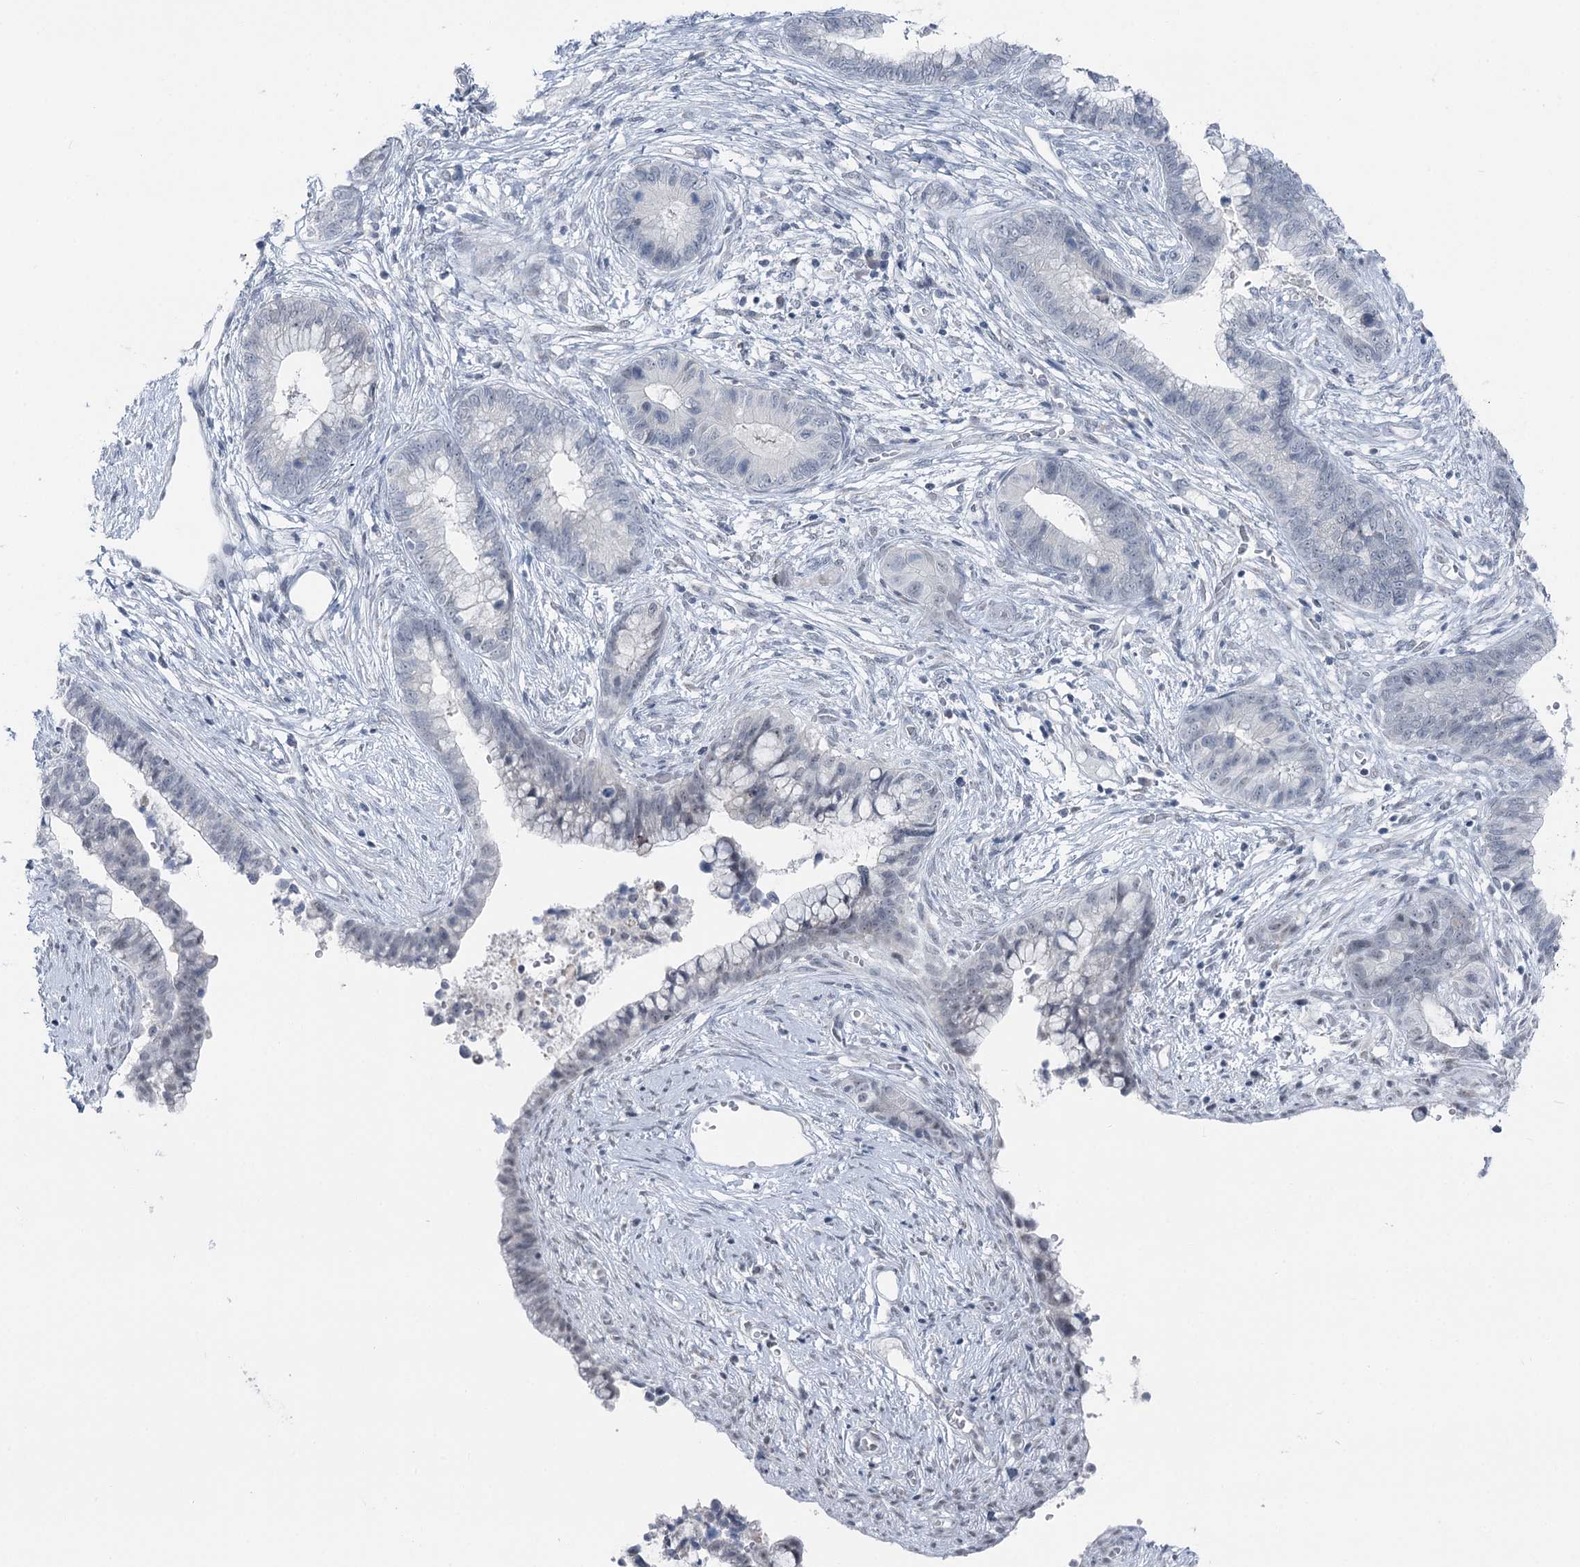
{"staining": {"intensity": "negative", "quantity": "none", "location": "none"}, "tissue": "cervical cancer", "cell_type": "Tumor cells", "image_type": "cancer", "snomed": [{"axis": "morphology", "description": "Adenocarcinoma, NOS"}, {"axis": "topography", "description": "Cervix"}], "caption": "There is no significant positivity in tumor cells of cervical cancer (adenocarcinoma).", "gene": "STEEP1", "patient": {"sex": "female", "age": 44}}